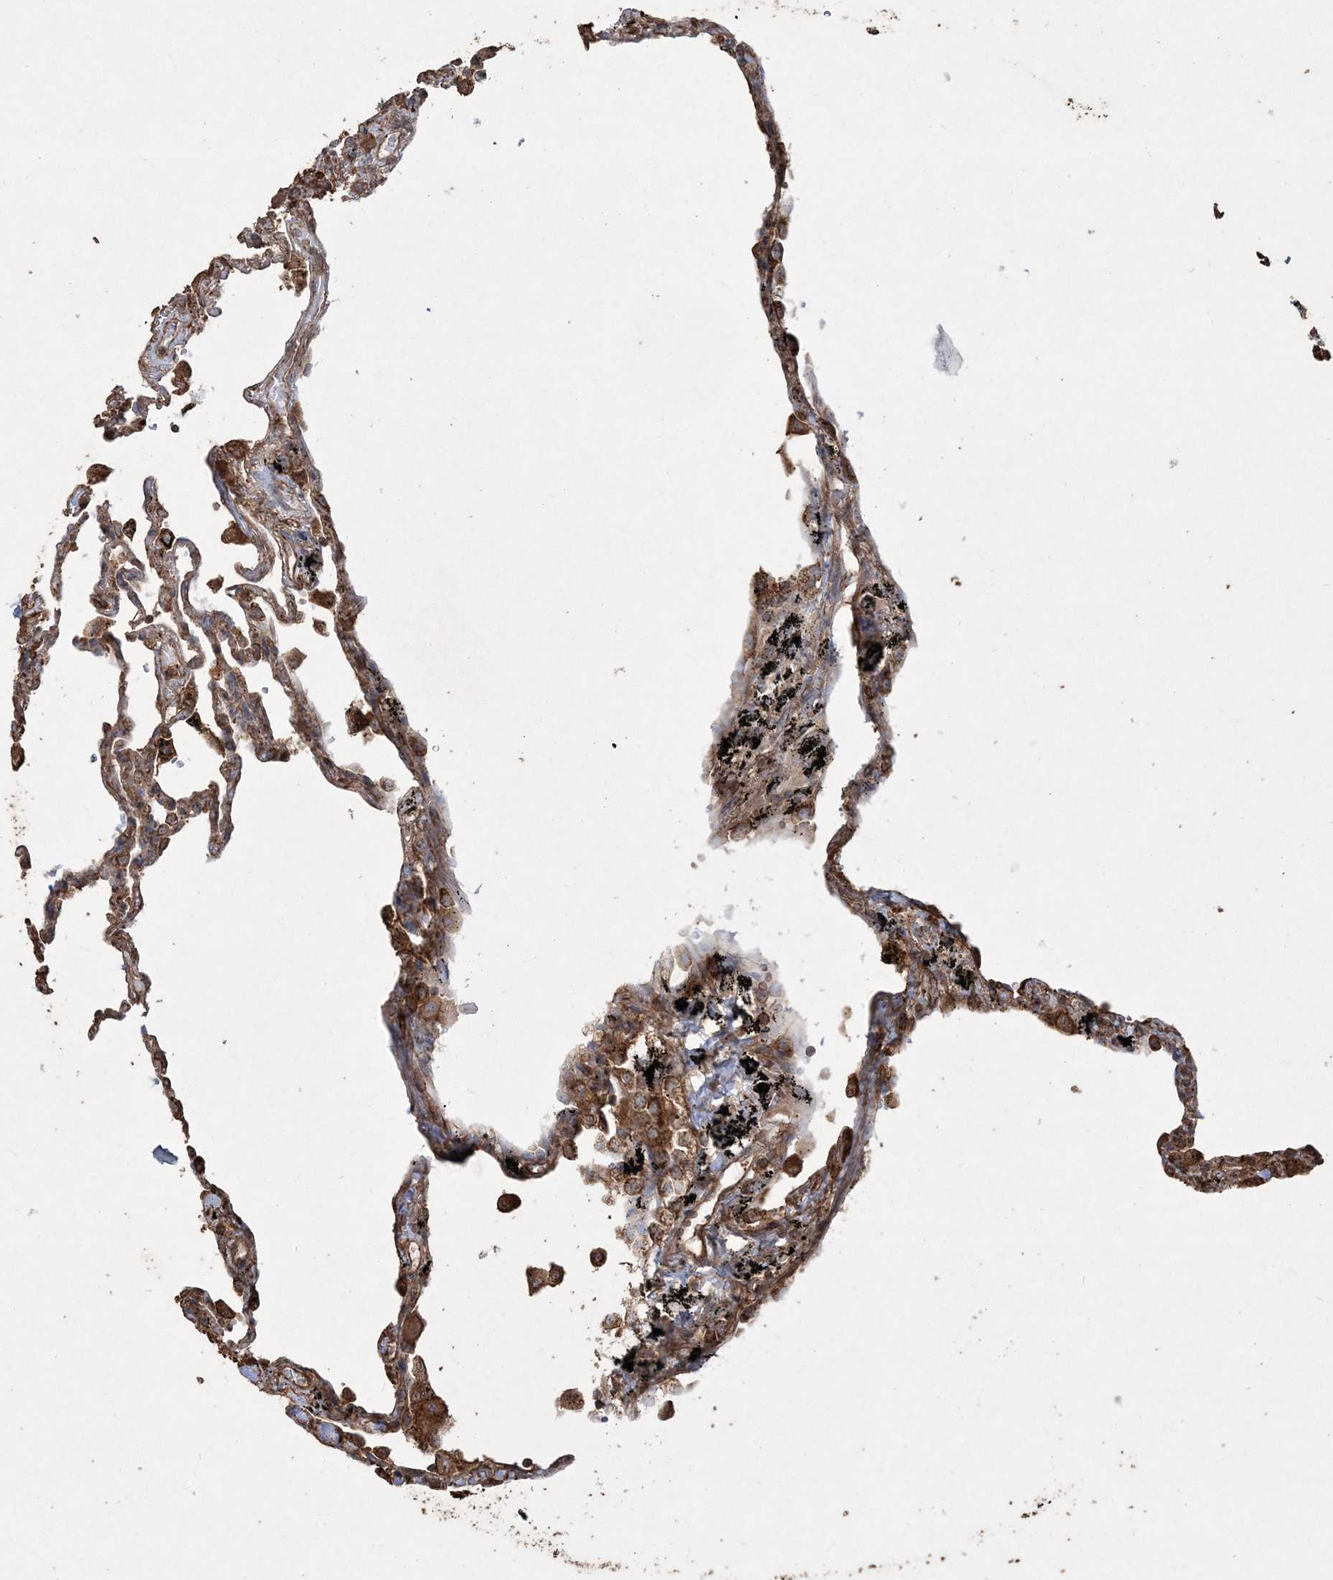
{"staining": {"intensity": "moderate", "quantity": "25%-75%", "location": "cytoplasmic/membranous"}, "tissue": "lung", "cell_type": "Alveolar cells", "image_type": "normal", "snomed": [{"axis": "morphology", "description": "Normal tissue, NOS"}, {"axis": "topography", "description": "Lung"}], "caption": "Immunohistochemical staining of normal lung displays medium levels of moderate cytoplasmic/membranous staining in approximately 25%-75% of alveolar cells.", "gene": "TTC7A", "patient": {"sex": "male", "age": 59}}